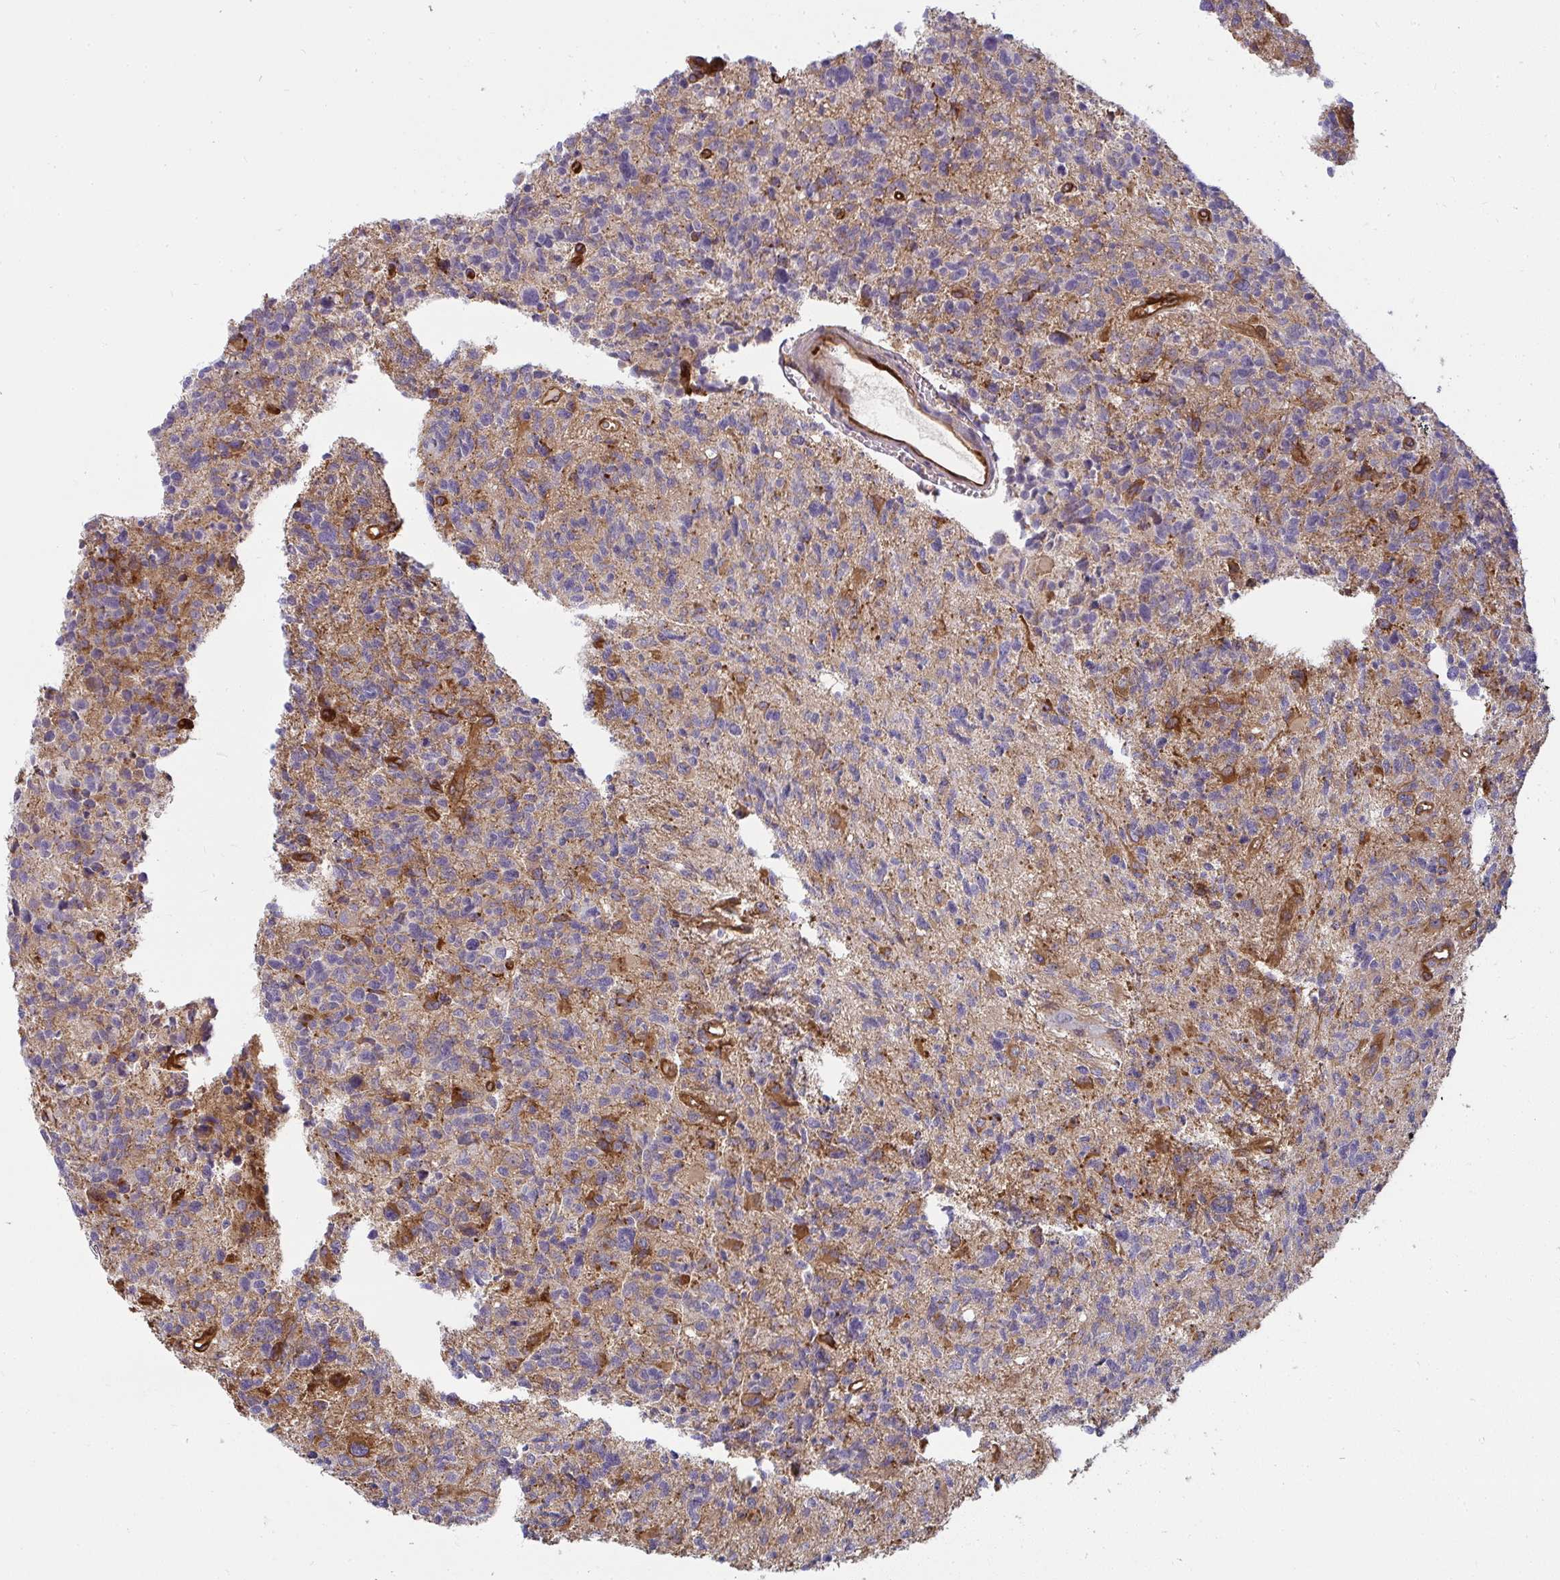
{"staining": {"intensity": "strong", "quantity": "<25%", "location": "cytoplasmic/membranous"}, "tissue": "glioma", "cell_type": "Tumor cells", "image_type": "cancer", "snomed": [{"axis": "morphology", "description": "Glioma, malignant, High grade"}, {"axis": "topography", "description": "Brain"}], "caption": "Immunohistochemical staining of malignant glioma (high-grade) shows medium levels of strong cytoplasmic/membranous protein positivity in about <25% of tumor cells. Using DAB (3,3'-diaminobenzidine) (brown) and hematoxylin (blue) stains, captured at high magnification using brightfield microscopy.", "gene": "IFIT3", "patient": {"sex": "male", "age": 29}}